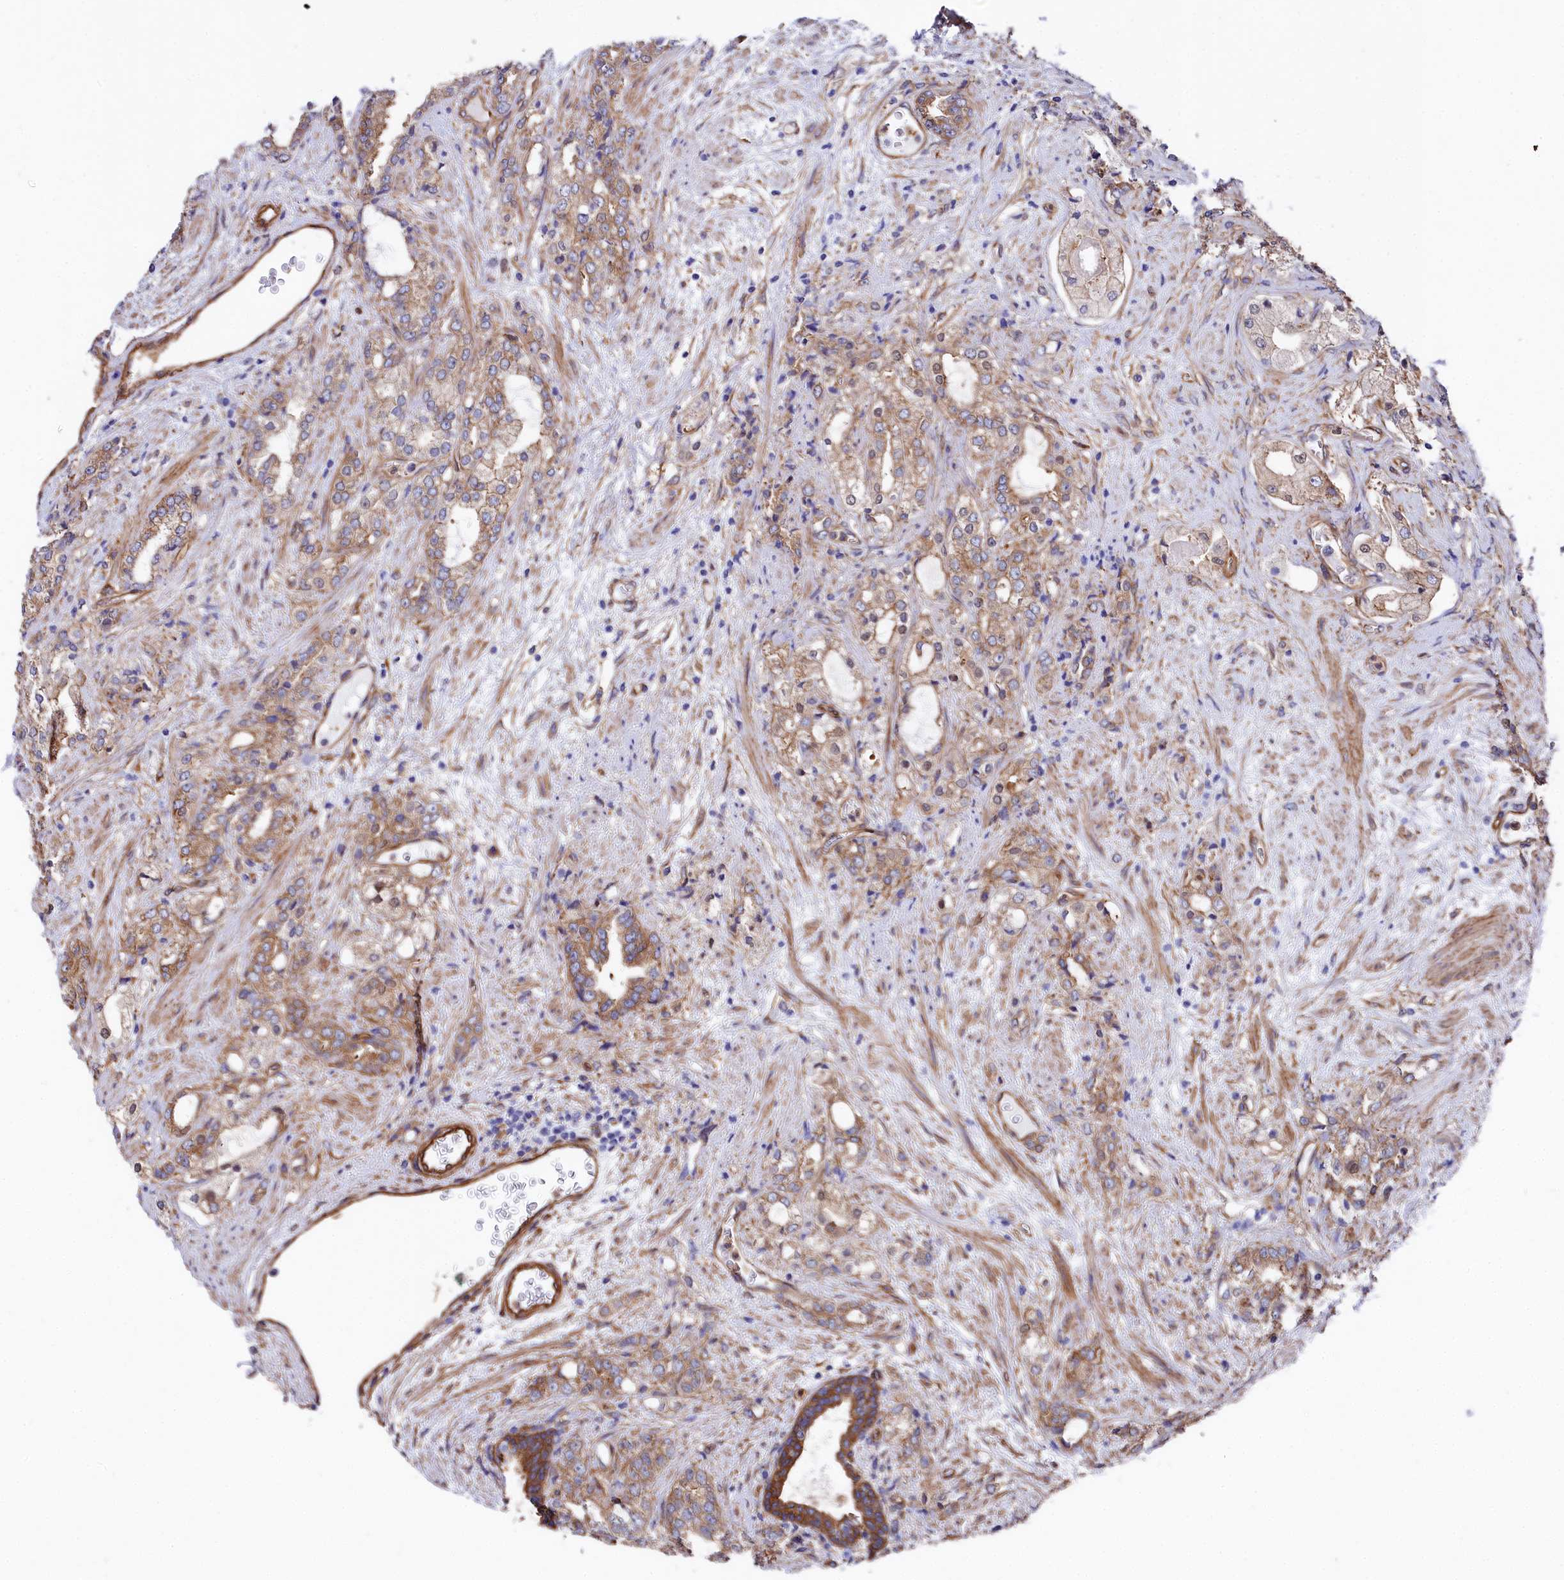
{"staining": {"intensity": "moderate", "quantity": ">75%", "location": "cytoplasmic/membranous"}, "tissue": "prostate cancer", "cell_type": "Tumor cells", "image_type": "cancer", "snomed": [{"axis": "morphology", "description": "Adenocarcinoma, High grade"}, {"axis": "topography", "description": "Prostate"}], "caption": "A medium amount of moderate cytoplasmic/membranous positivity is present in about >75% of tumor cells in prostate cancer tissue. Nuclei are stained in blue.", "gene": "TNKS1BP1", "patient": {"sex": "male", "age": 64}}